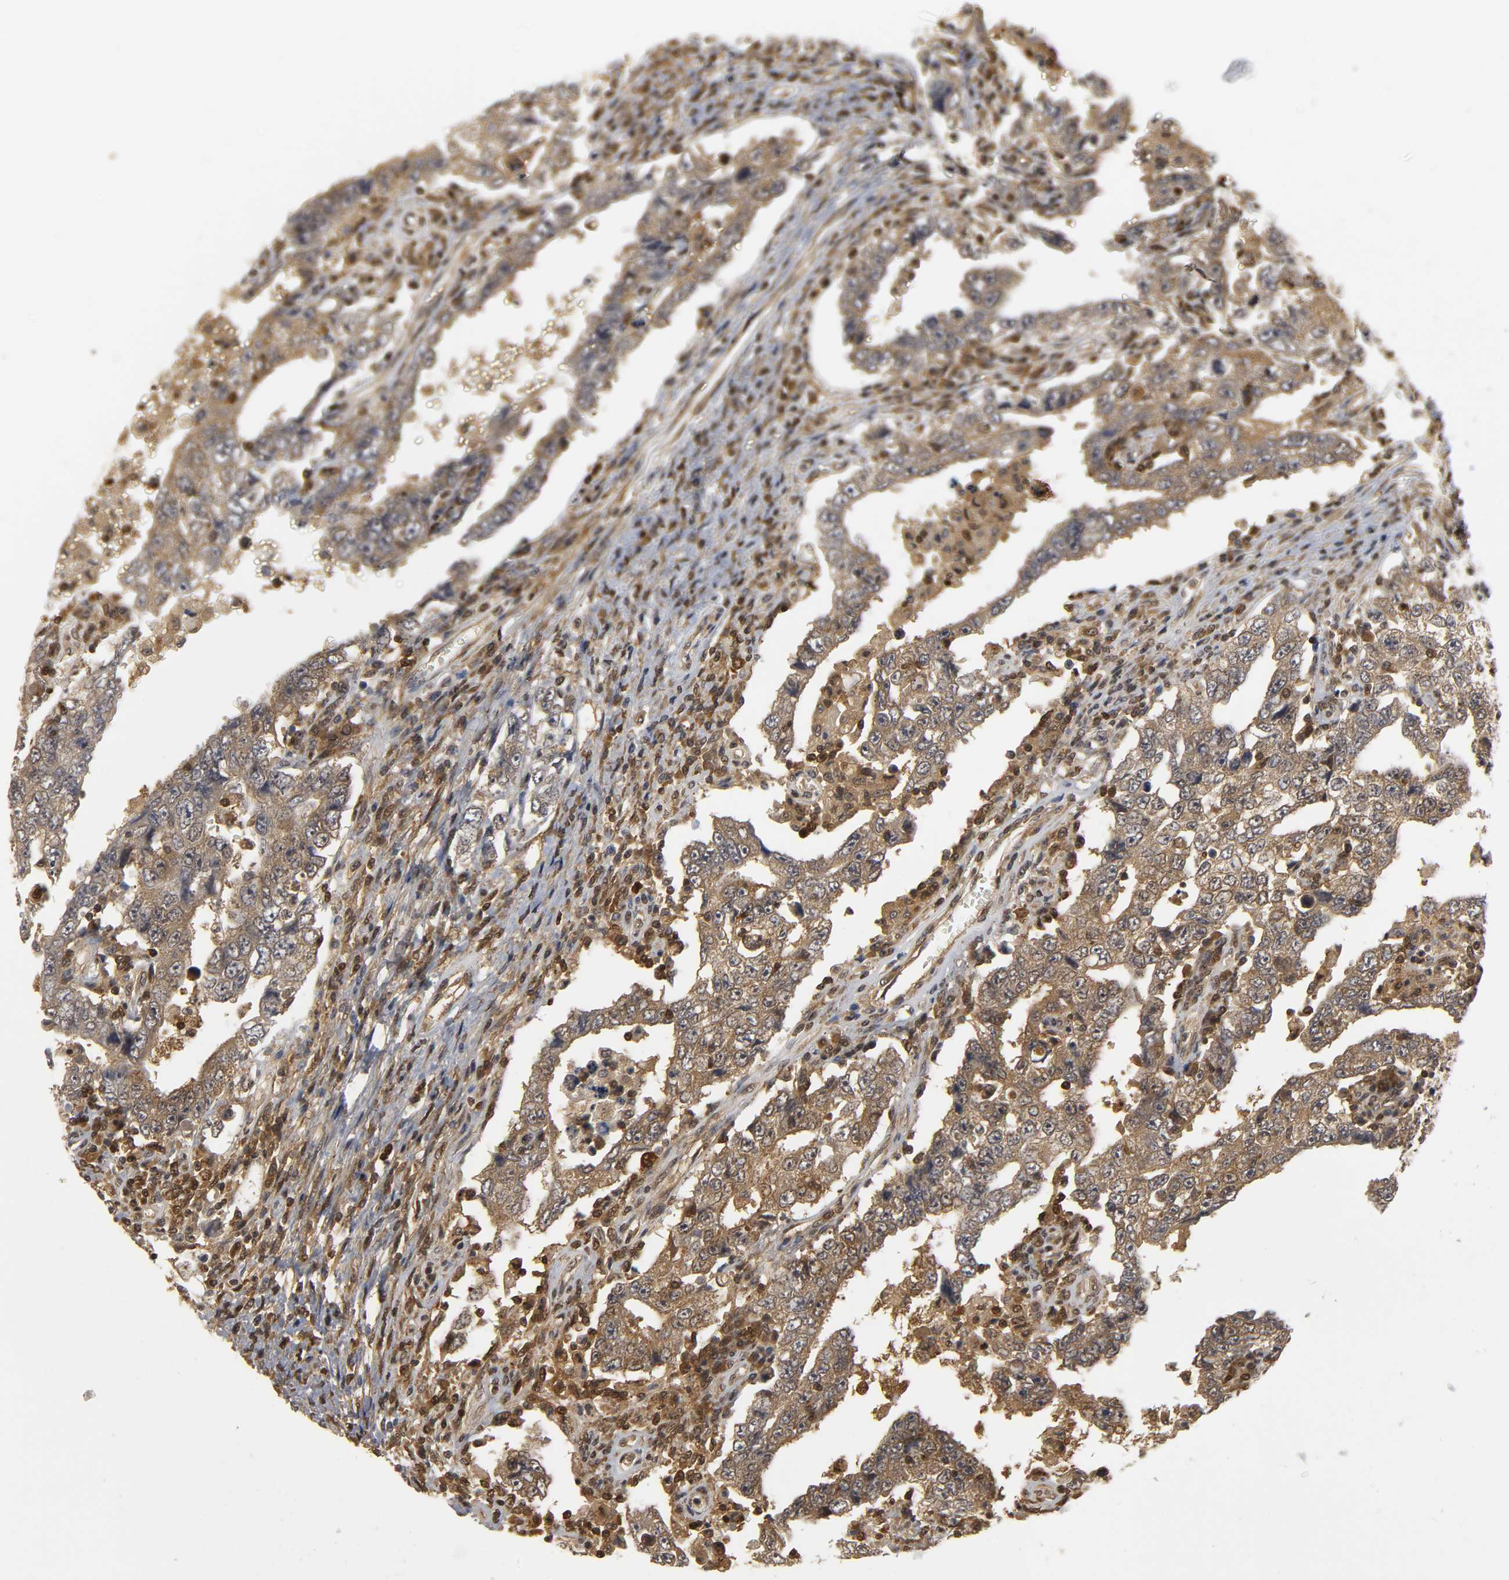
{"staining": {"intensity": "moderate", "quantity": ">75%", "location": "cytoplasmic/membranous"}, "tissue": "testis cancer", "cell_type": "Tumor cells", "image_type": "cancer", "snomed": [{"axis": "morphology", "description": "Carcinoma, Embryonal, NOS"}, {"axis": "topography", "description": "Testis"}], "caption": "Tumor cells exhibit moderate cytoplasmic/membranous positivity in approximately >75% of cells in testis cancer.", "gene": "PARK7", "patient": {"sex": "male", "age": 26}}